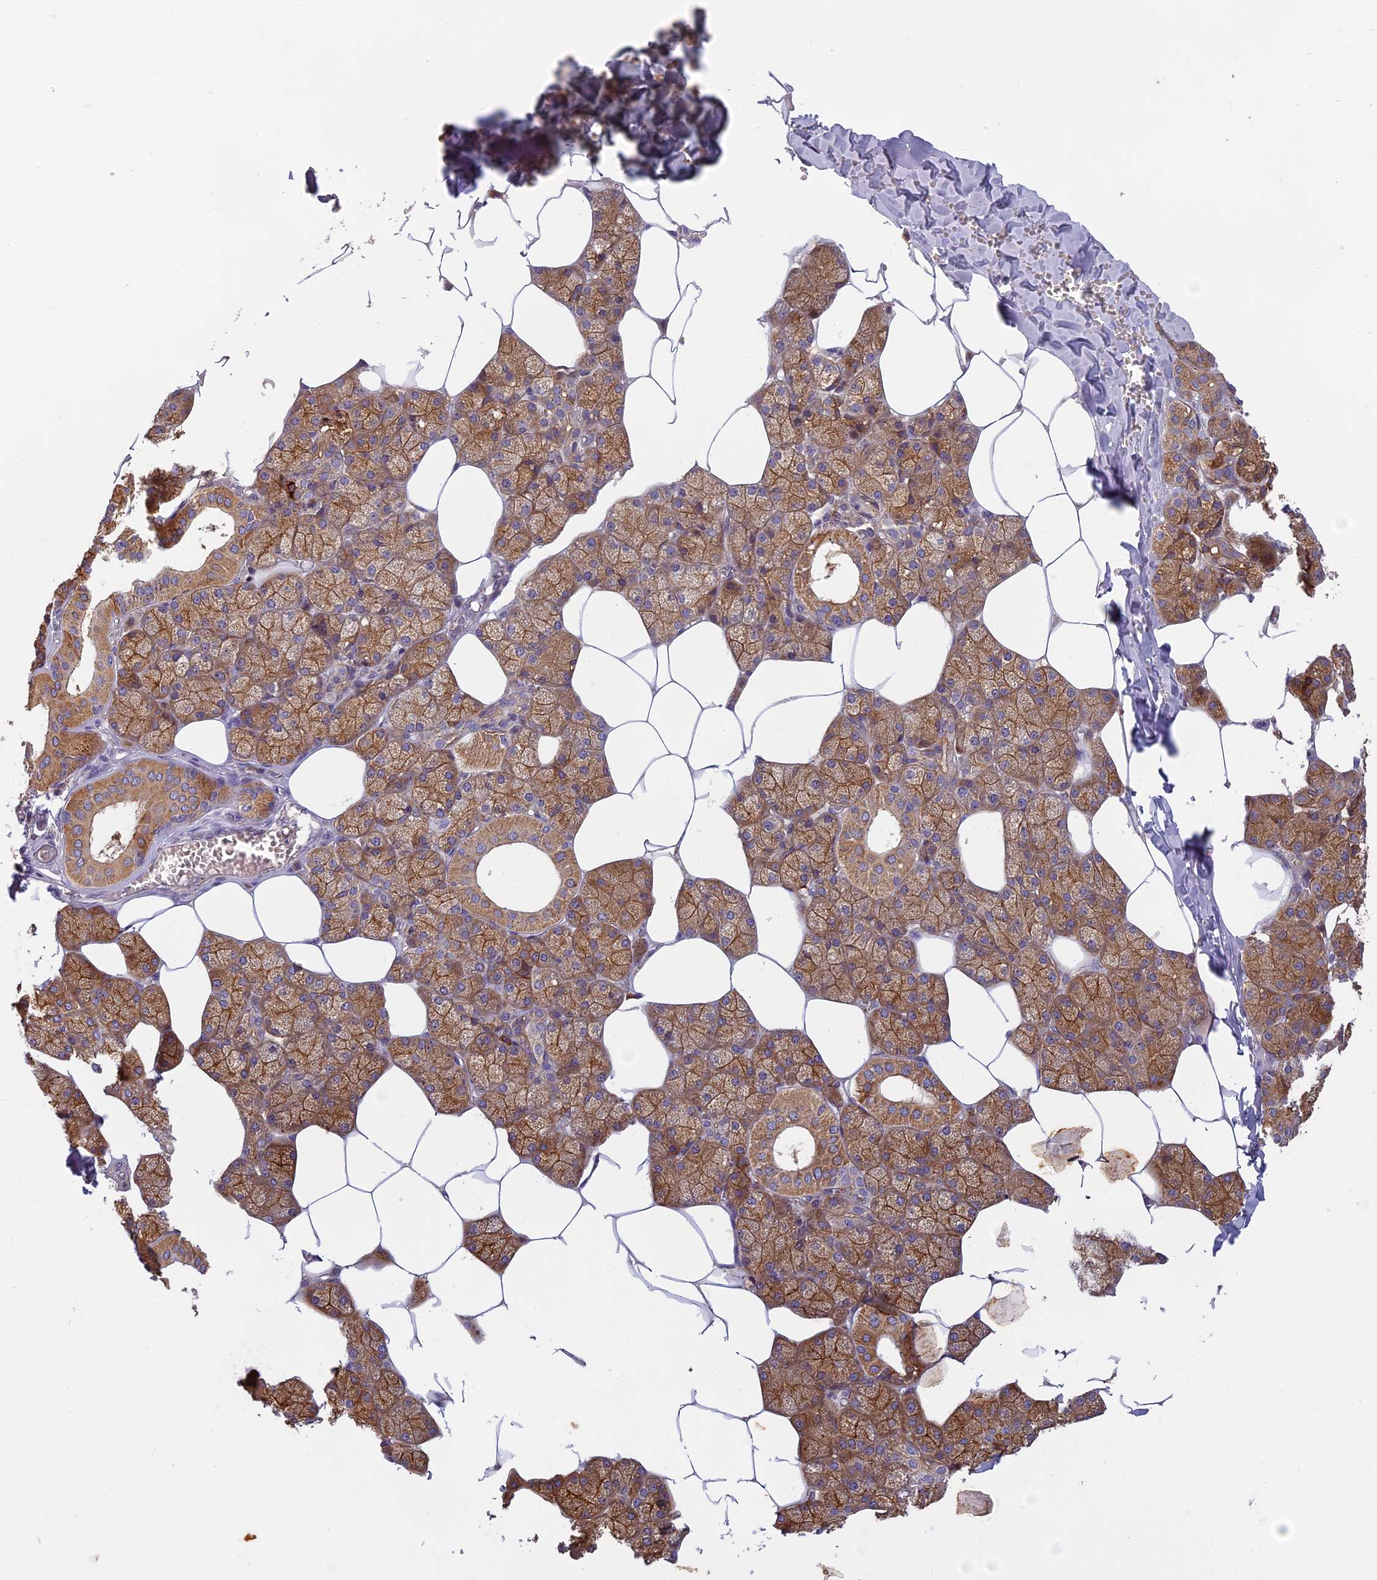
{"staining": {"intensity": "moderate", "quantity": ">75%", "location": "cytoplasmic/membranous"}, "tissue": "salivary gland", "cell_type": "Glandular cells", "image_type": "normal", "snomed": [{"axis": "morphology", "description": "Normal tissue, NOS"}, {"axis": "topography", "description": "Salivary gland"}], "caption": "The immunohistochemical stain shows moderate cytoplasmic/membranous expression in glandular cells of unremarkable salivary gland. Nuclei are stained in blue.", "gene": "EDAR", "patient": {"sex": "male", "age": 62}}